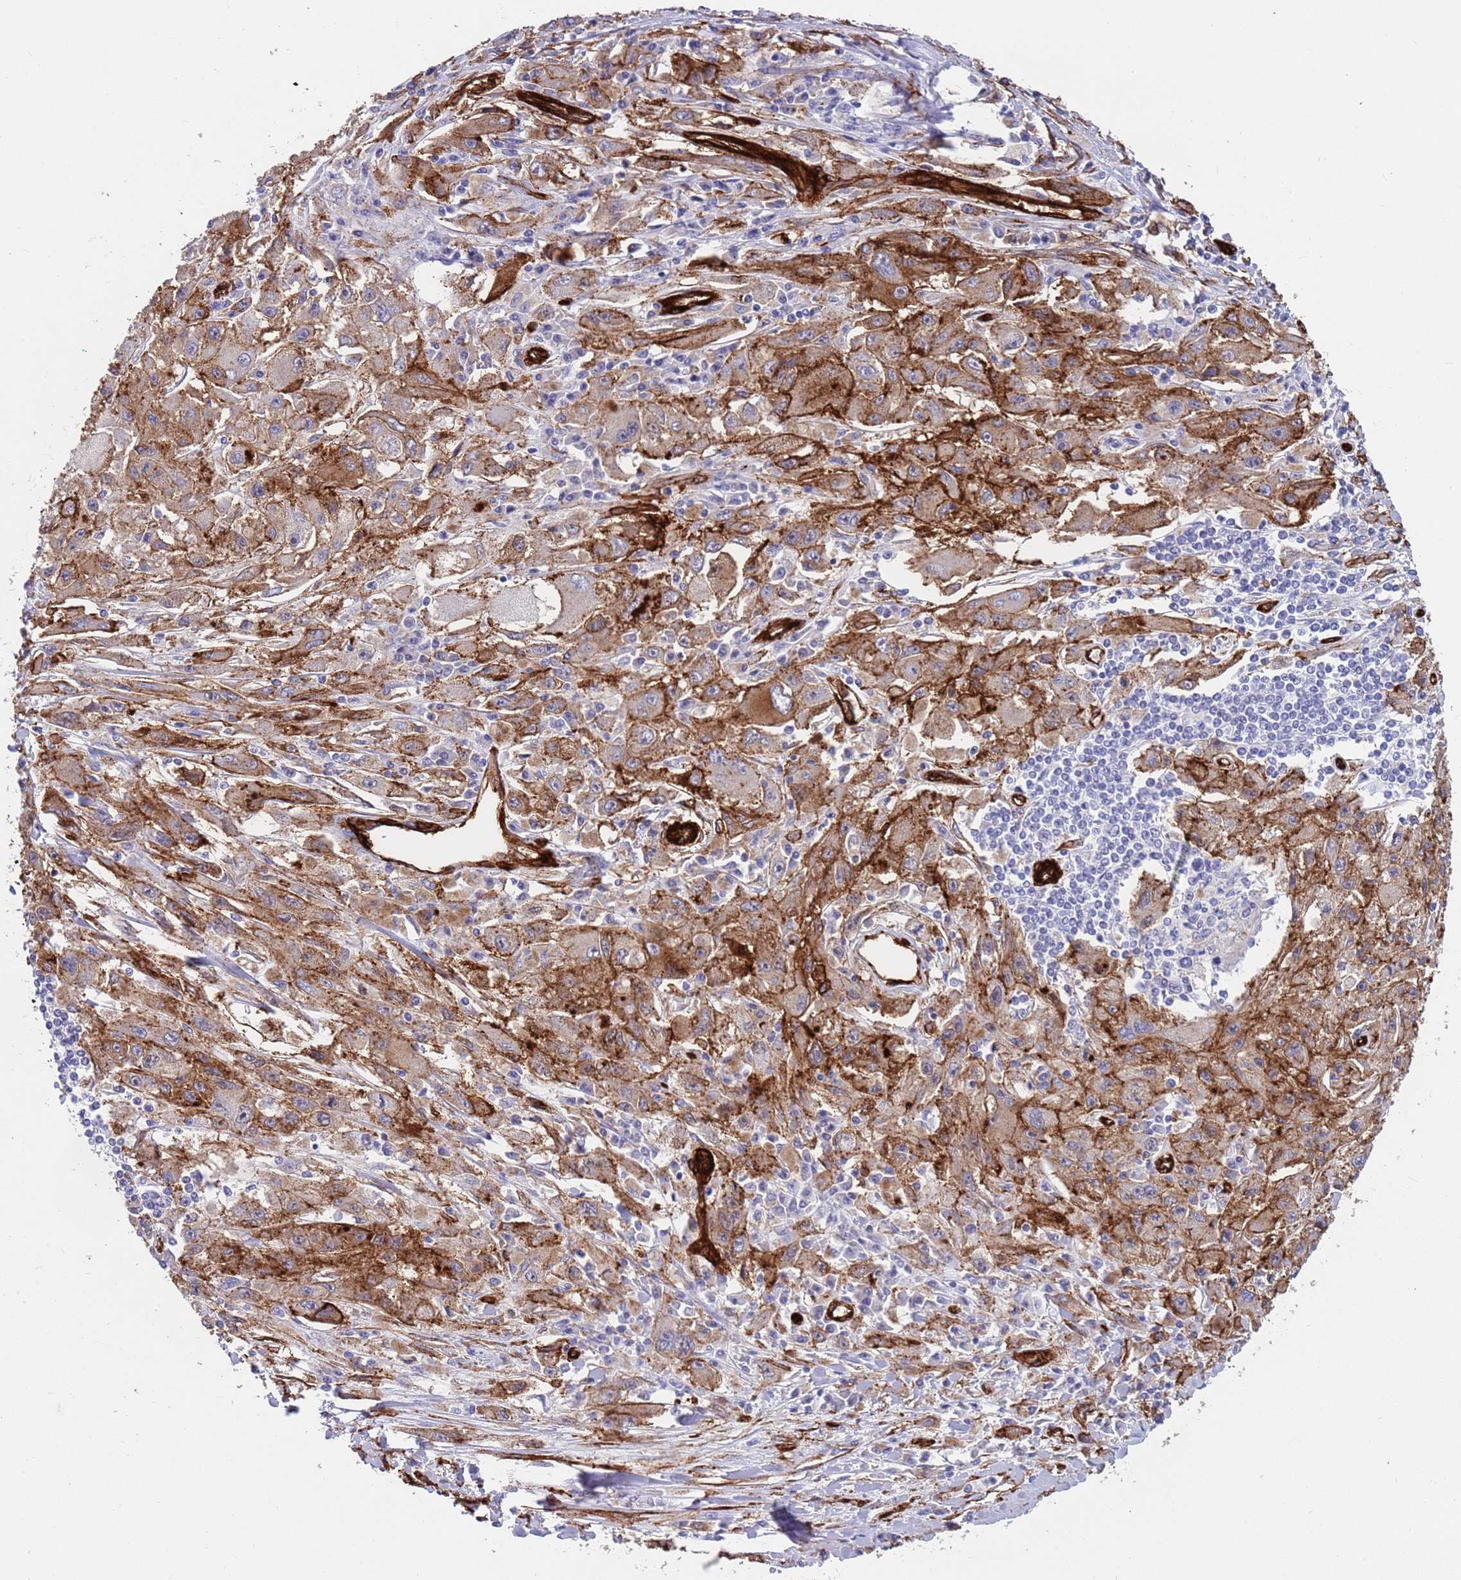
{"staining": {"intensity": "strong", "quantity": ">75%", "location": "cytoplasmic/membranous"}, "tissue": "melanoma", "cell_type": "Tumor cells", "image_type": "cancer", "snomed": [{"axis": "morphology", "description": "Malignant melanoma, Metastatic site"}, {"axis": "topography", "description": "Skin"}], "caption": "A high-resolution image shows immunohistochemistry (IHC) staining of malignant melanoma (metastatic site), which shows strong cytoplasmic/membranous expression in about >75% of tumor cells.", "gene": "CAV2", "patient": {"sex": "male", "age": 53}}